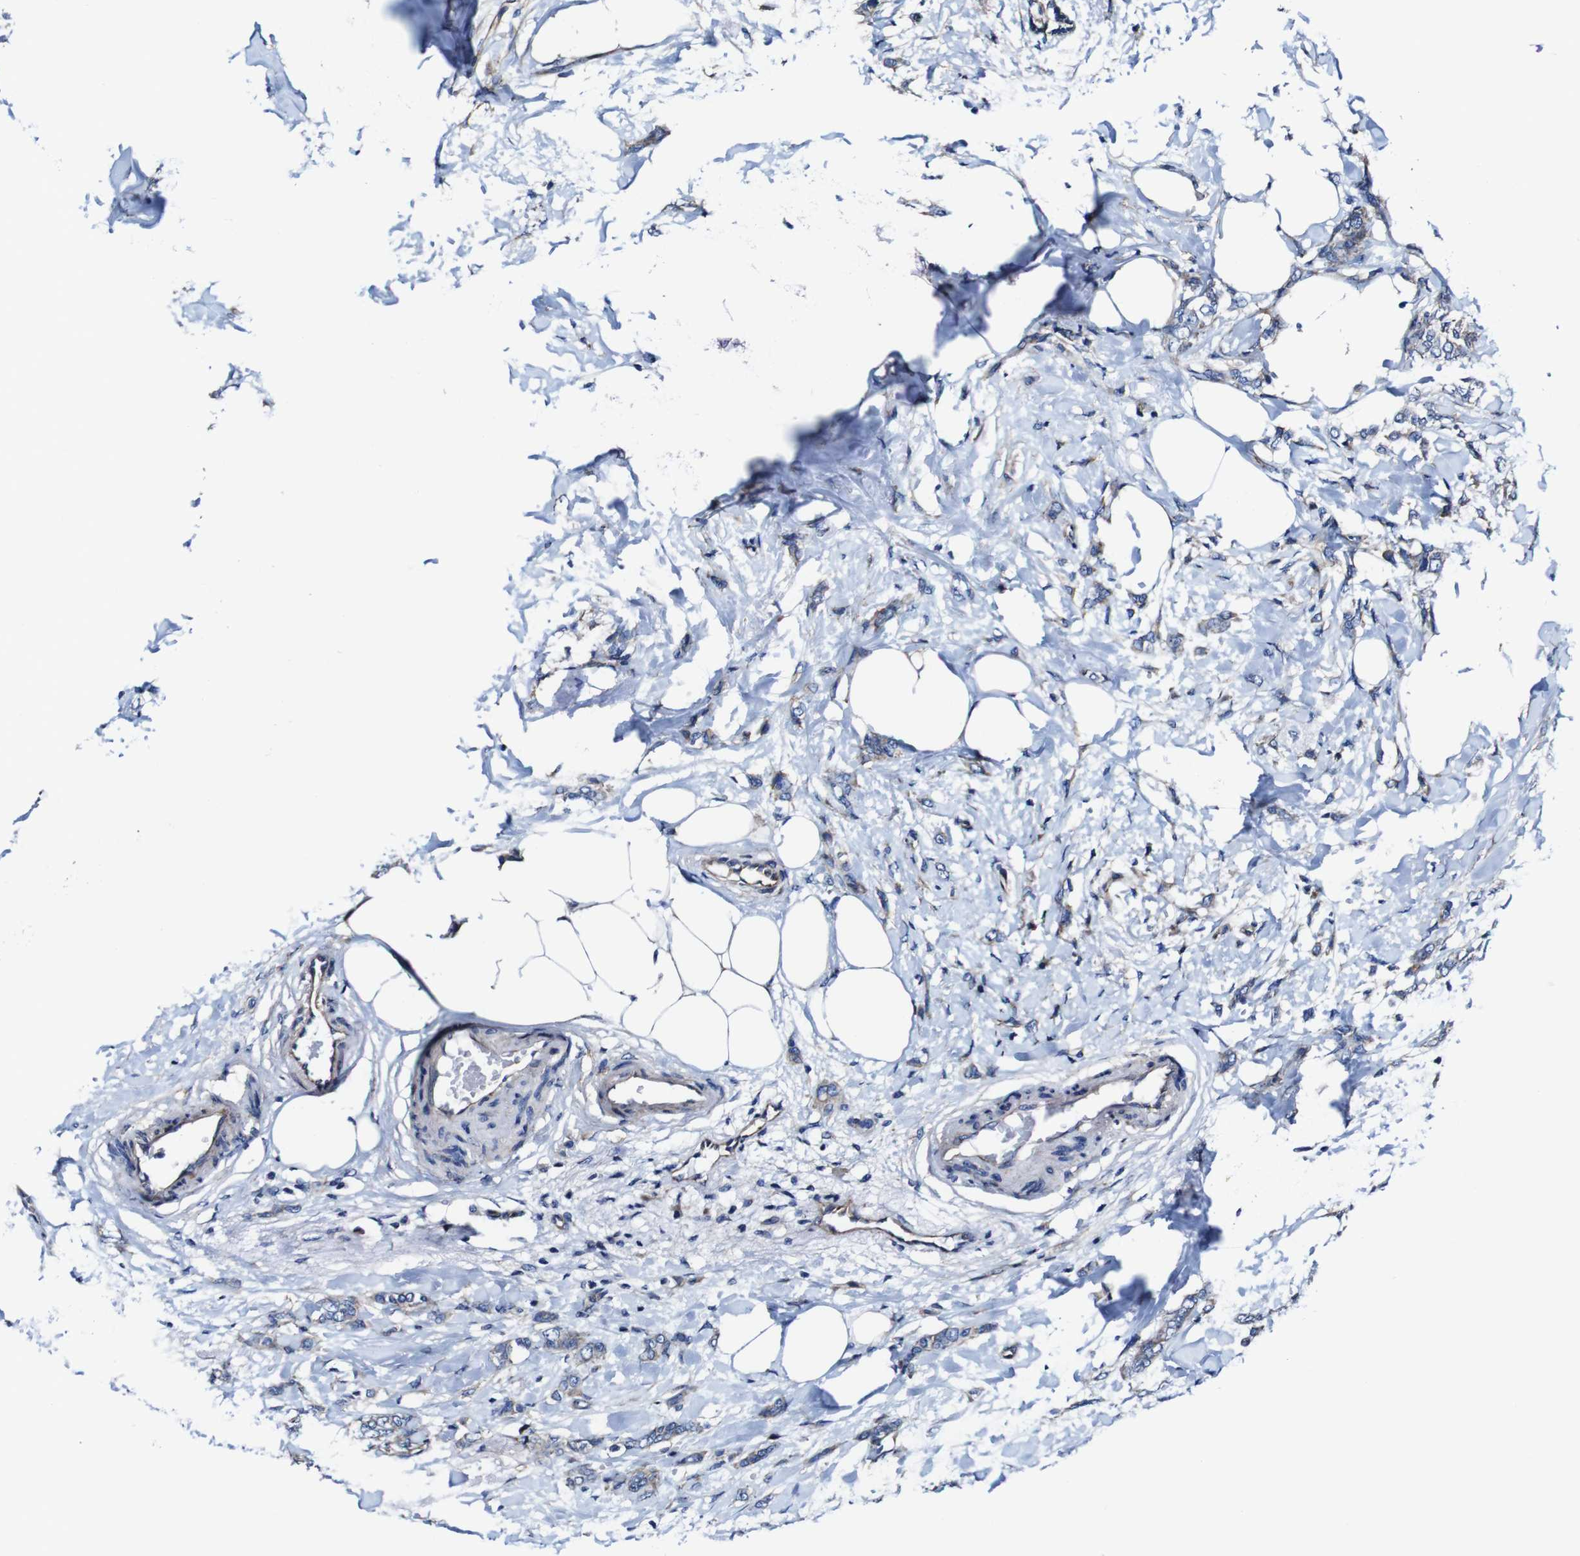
{"staining": {"intensity": "moderate", "quantity": "25%-75%", "location": "cytoplasmic/membranous"}, "tissue": "breast cancer", "cell_type": "Tumor cells", "image_type": "cancer", "snomed": [{"axis": "morphology", "description": "Lobular carcinoma, in situ"}, {"axis": "morphology", "description": "Lobular carcinoma"}, {"axis": "topography", "description": "Breast"}], "caption": "Lobular carcinoma in situ (breast) tissue reveals moderate cytoplasmic/membranous expression in approximately 25%-75% of tumor cells", "gene": "CSF1R", "patient": {"sex": "female", "age": 41}}